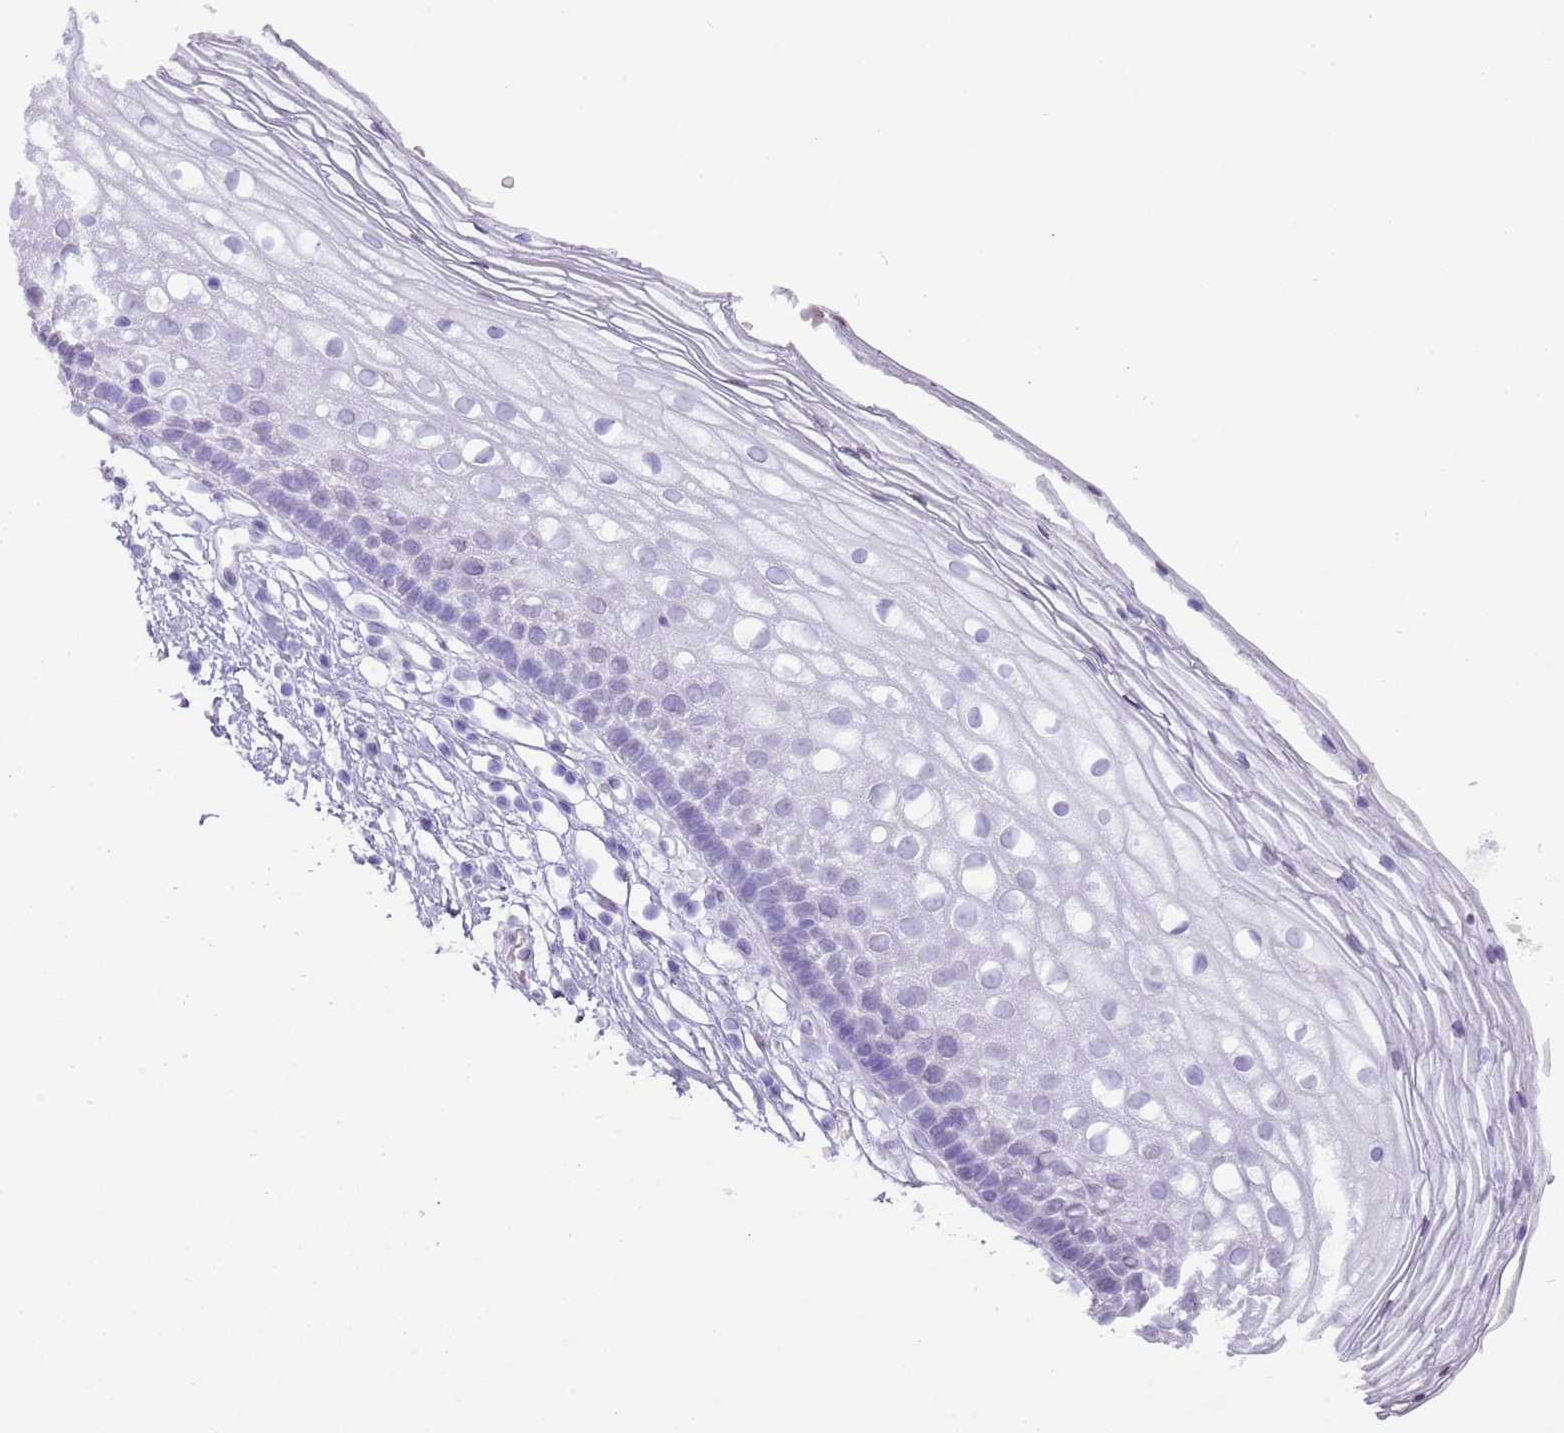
{"staining": {"intensity": "negative", "quantity": "none", "location": "none"}, "tissue": "cervix", "cell_type": "Glandular cells", "image_type": "normal", "snomed": [{"axis": "morphology", "description": "Normal tissue, NOS"}, {"axis": "topography", "description": "Cervix"}], "caption": "DAB immunohistochemical staining of benign cervix demonstrates no significant staining in glandular cells.", "gene": "ENSG00000285547", "patient": {"sex": "female", "age": 27}}